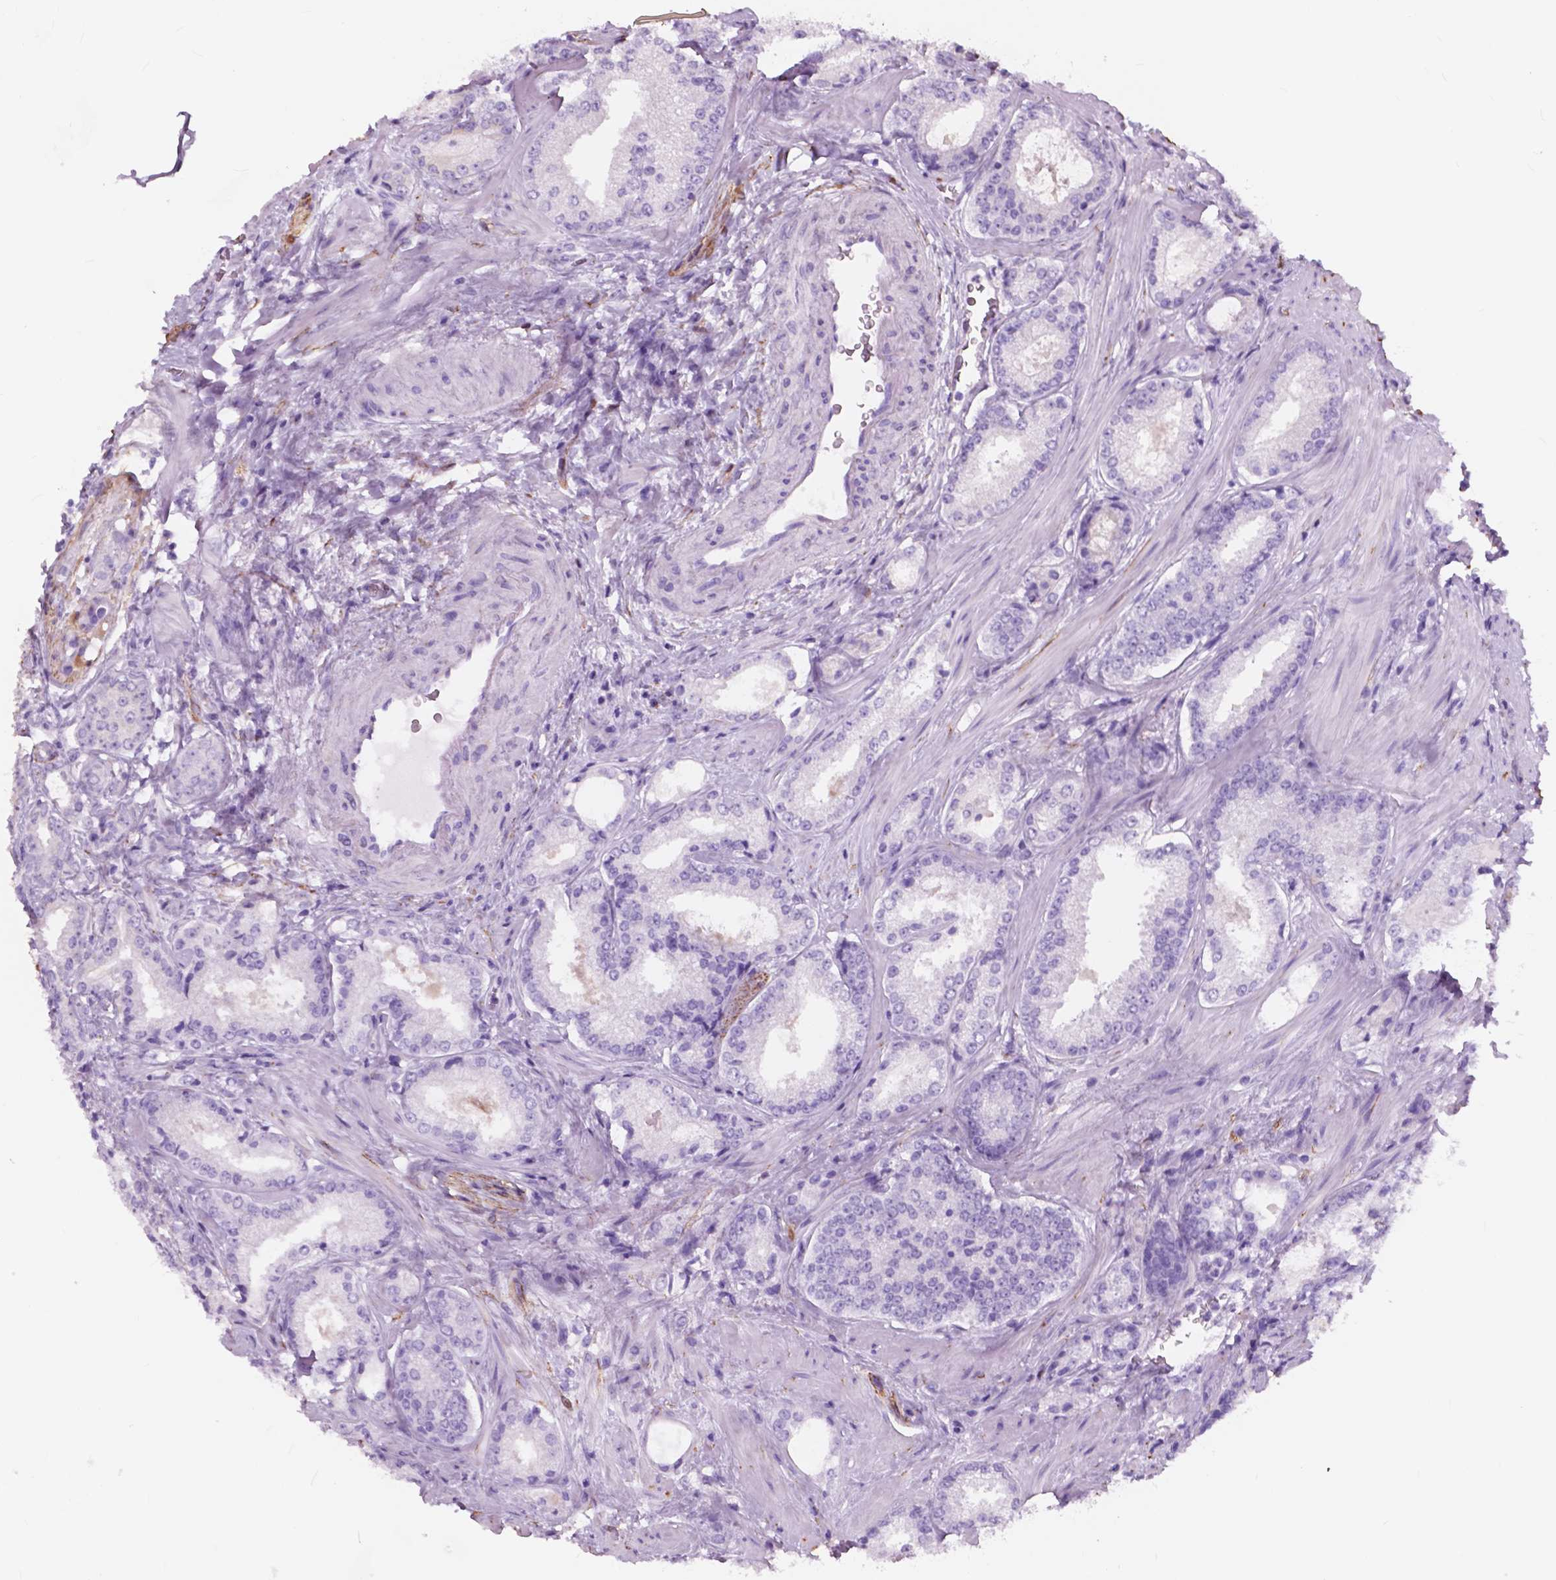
{"staining": {"intensity": "negative", "quantity": "none", "location": "none"}, "tissue": "prostate cancer", "cell_type": "Tumor cells", "image_type": "cancer", "snomed": [{"axis": "morphology", "description": "Adenocarcinoma, Low grade"}, {"axis": "topography", "description": "Prostate"}], "caption": "This is an IHC histopathology image of human prostate cancer (adenocarcinoma (low-grade)). There is no staining in tumor cells.", "gene": "FXYD2", "patient": {"sex": "male", "age": 56}}